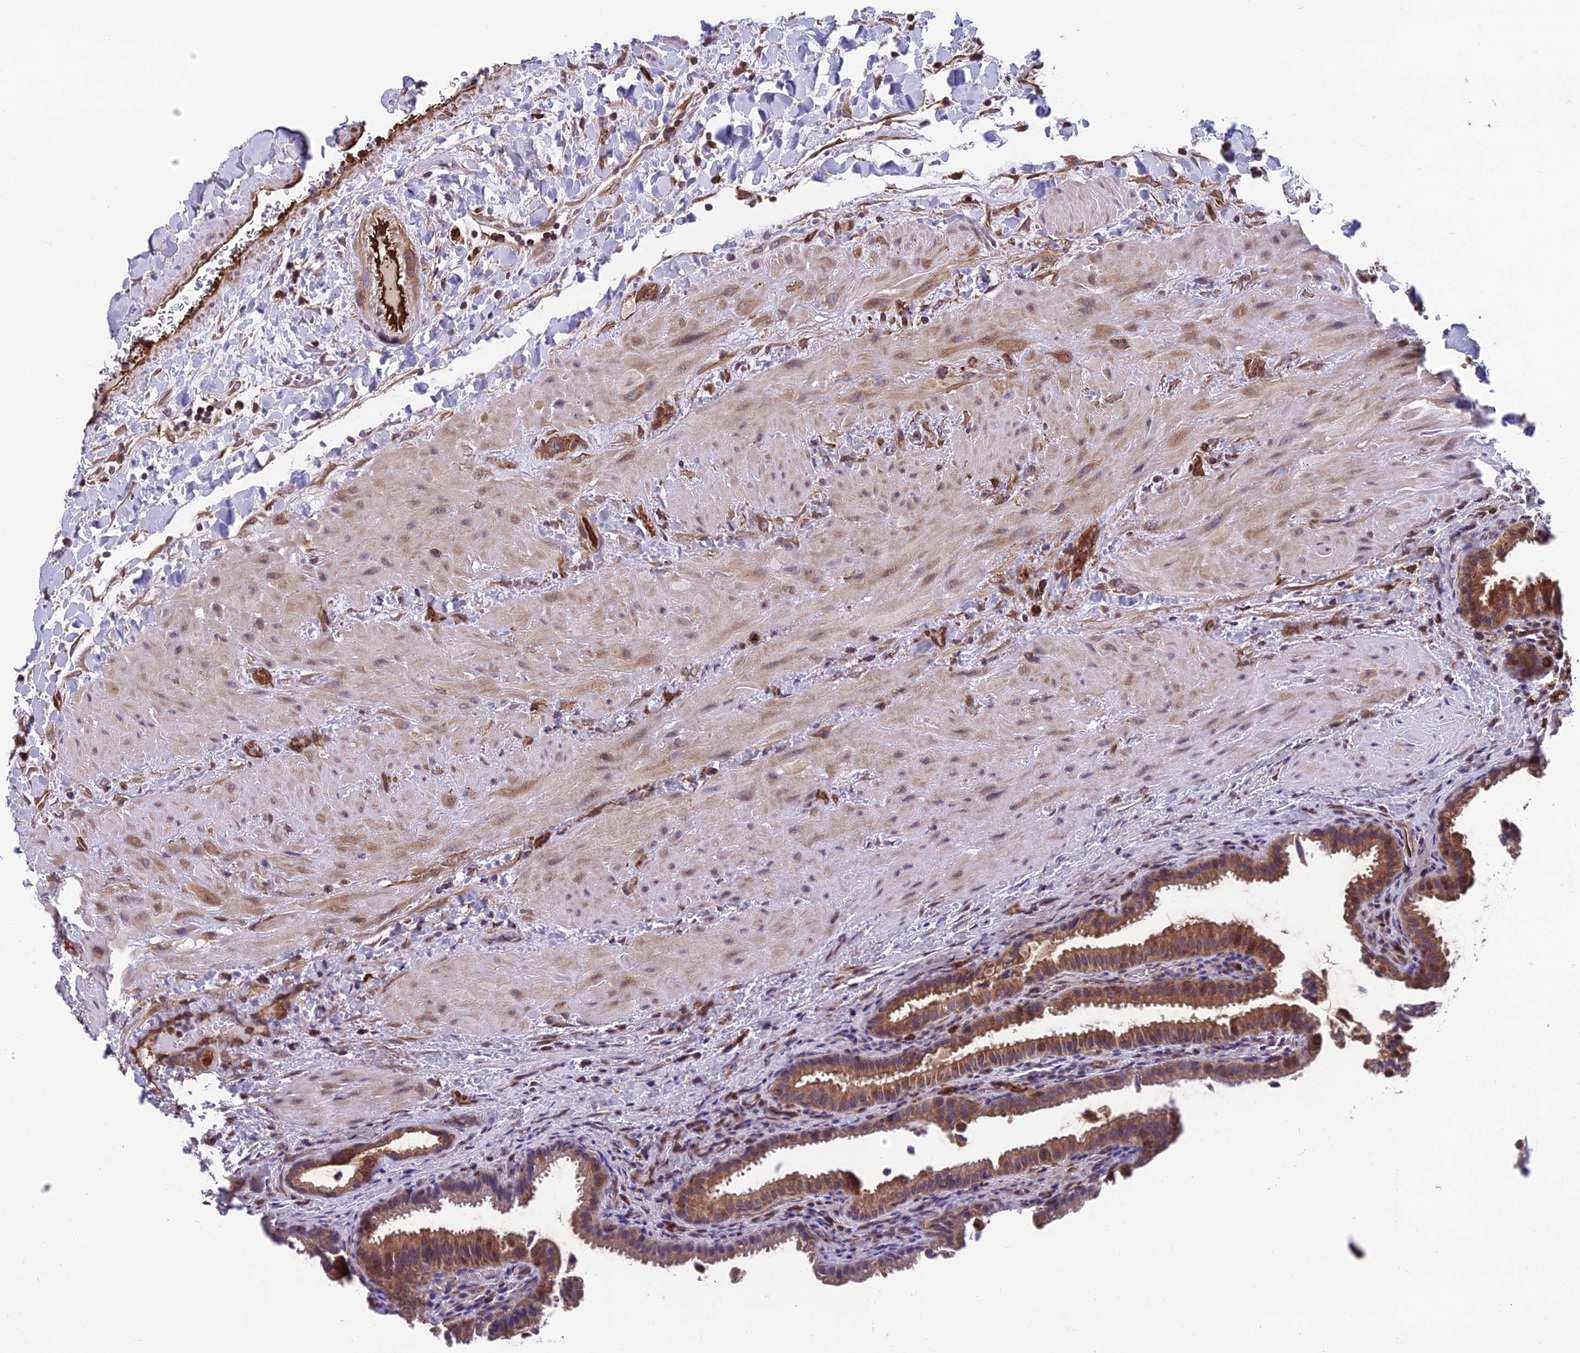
{"staining": {"intensity": "moderate", "quantity": ">75%", "location": "cytoplasmic/membranous"}, "tissue": "gallbladder", "cell_type": "Glandular cells", "image_type": "normal", "snomed": [{"axis": "morphology", "description": "Normal tissue, NOS"}, {"axis": "topography", "description": "Gallbladder"}], "caption": "The image shows staining of normal gallbladder, revealing moderate cytoplasmic/membranous protein staining (brown color) within glandular cells. The staining is performed using DAB (3,3'-diaminobenzidine) brown chromogen to label protein expression. The nuclei are counter-stained blue using hematoxylin.", "gene": "RTN4RL1", "patient": {"sex": "male", "age": 24}}